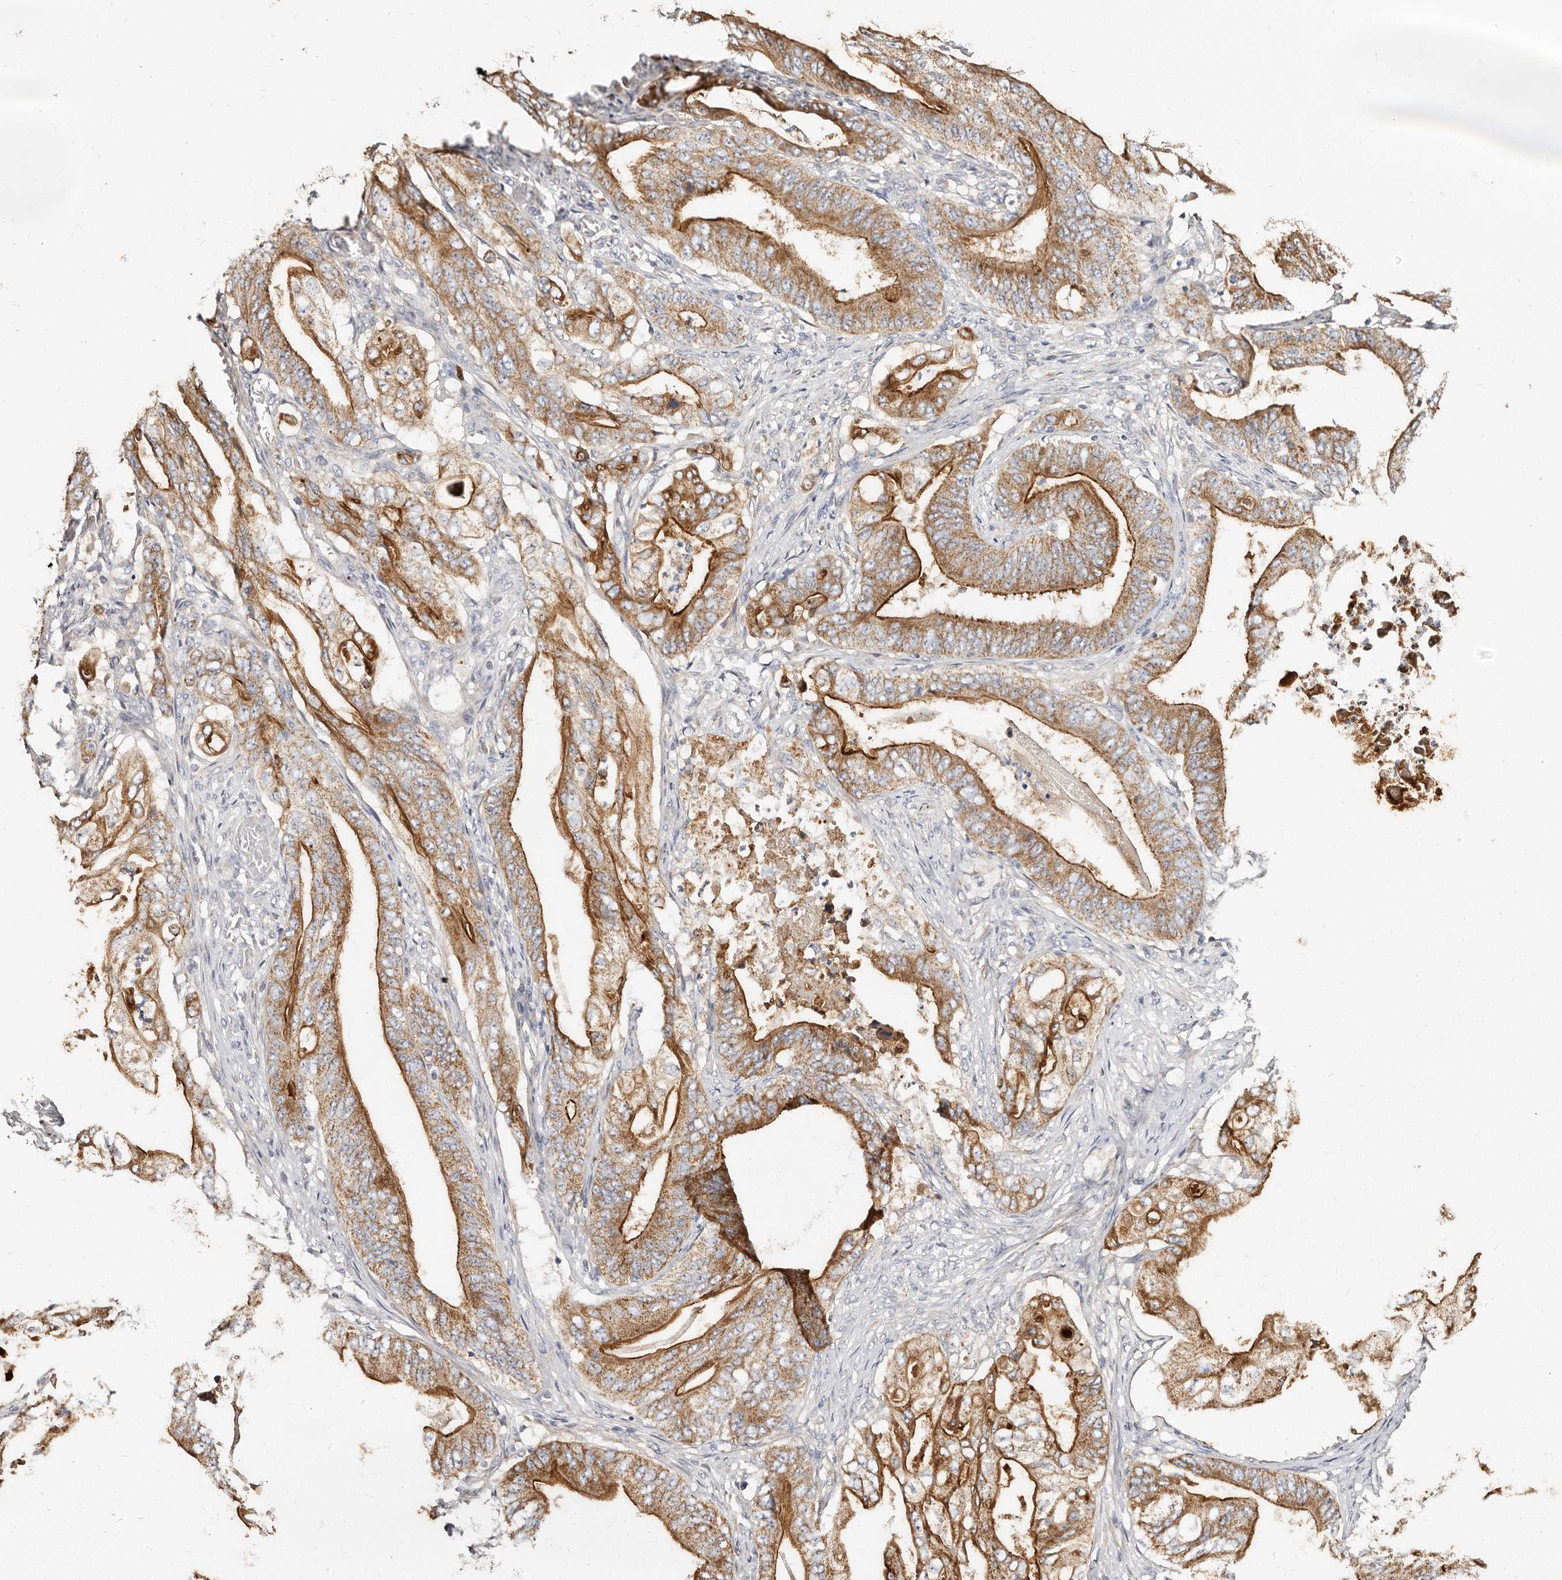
{"staining": {"intensity": "moderate", "quantity": ">75%", "location": "cytoplasmic/membranous"}, "tissue": "stomach cancer", "cell_type": "Tumor cells", "image_type": "cancer", "snomed": [{"axis": "morphology", "description": "Adenocarcinoma, NOS"}, {"axis": "topography", "description": "Stomach"}], "caption": "A micrograph showing moderate cytoplasmic/membranous staining in approximately >75% of tumor cells in stomach cancer, as visualized by brown immunohistochemical staining.", "gene": "BAIAP2L1", "patient": {"sex": "female", "age": 73}}